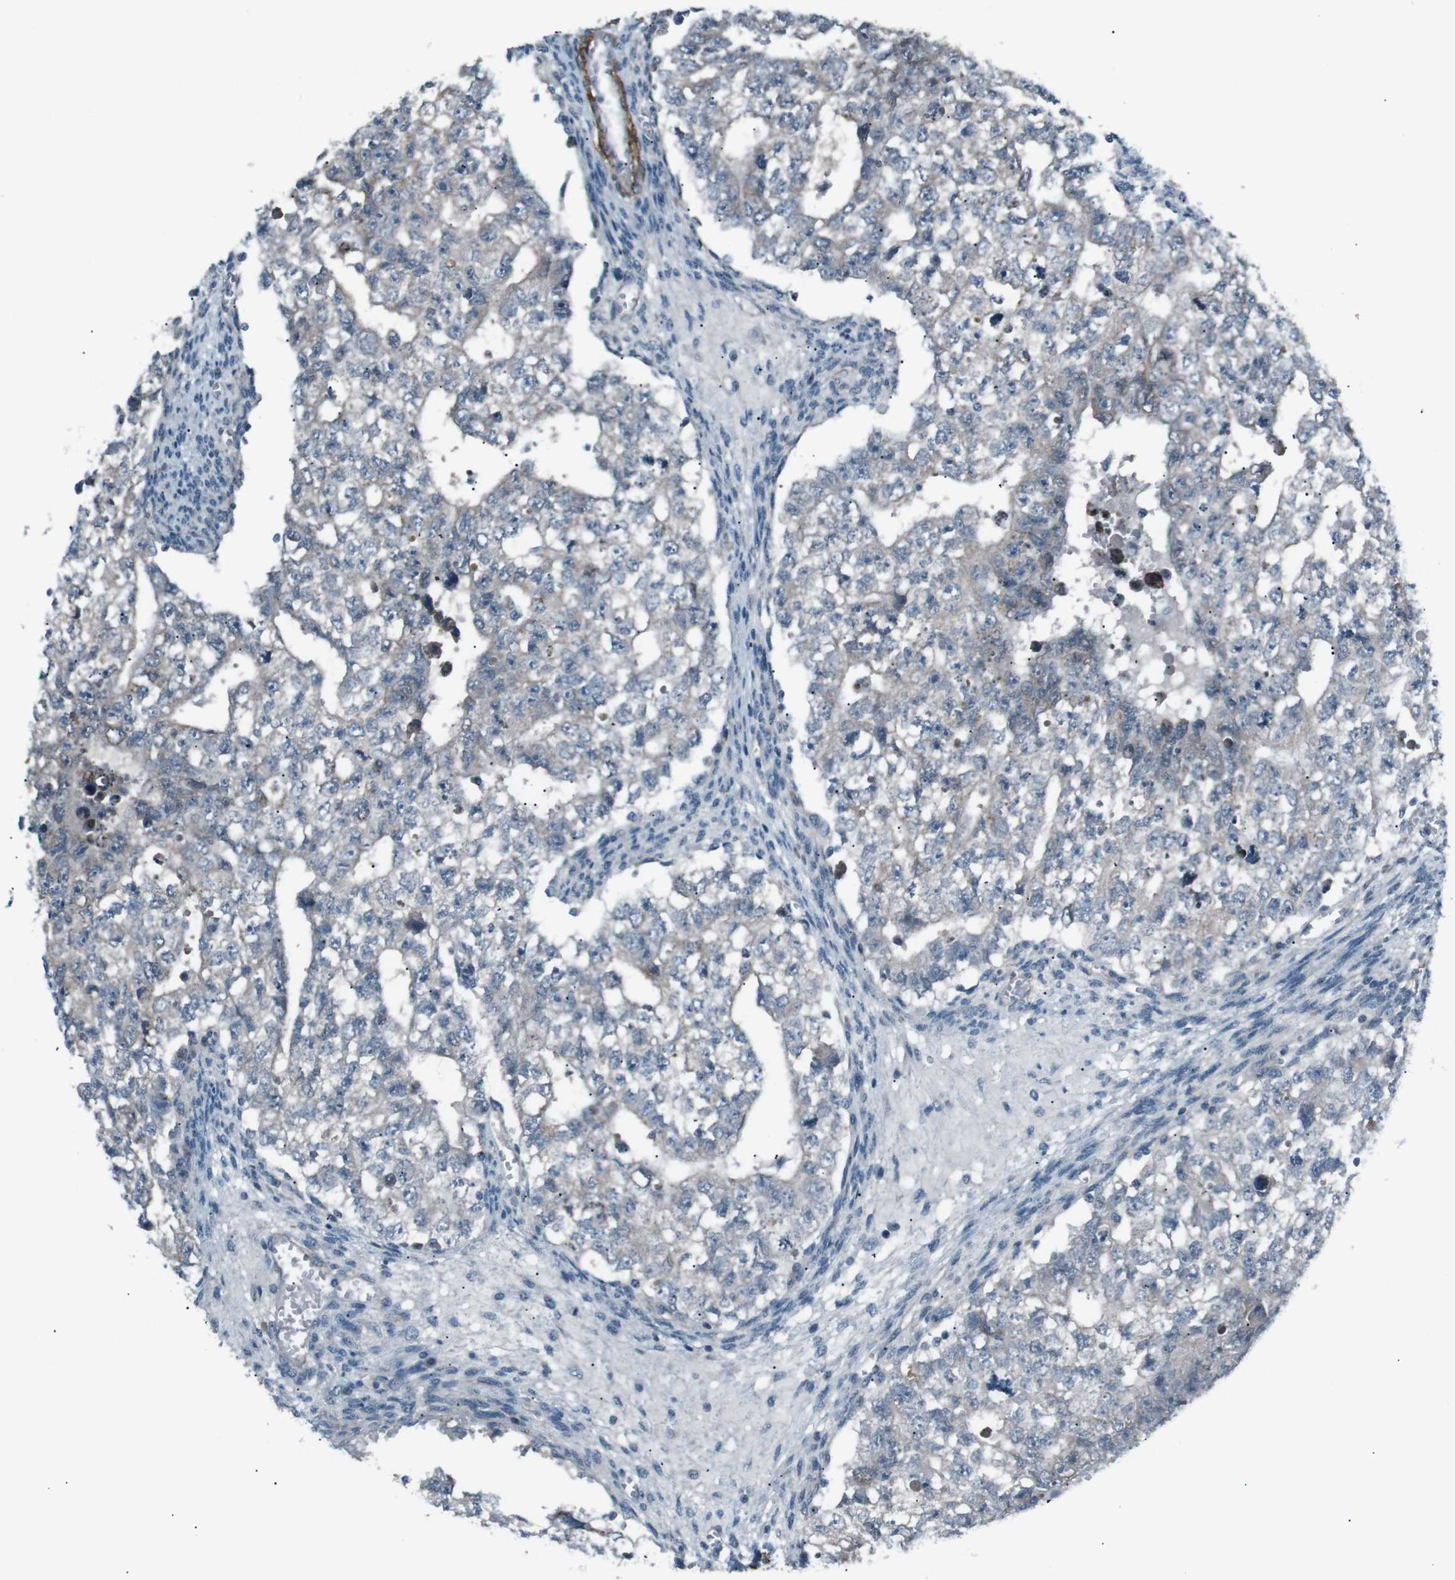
{"staining": {"intensity": "negative", "quantity": "none", "location": "none"}, "tissue": "testis cancer", "cell_type": "Tumor cells", "image_type": "cancer", "snomed": [{"axis": "morphology", "description": "Seminoma, NOS"}, {"axis": "morphology", "description": "Carcinoma, Embryonal, NOS"}, {"axis": "topography", "description": "Testis"}], "caption": "A micrograph of embryonal carcinoma (testis) stained for a protein reveals no brown staining in tumor cells.", "gene": "PDLIM5", "patient": {"sex": "male", "age": 38}}